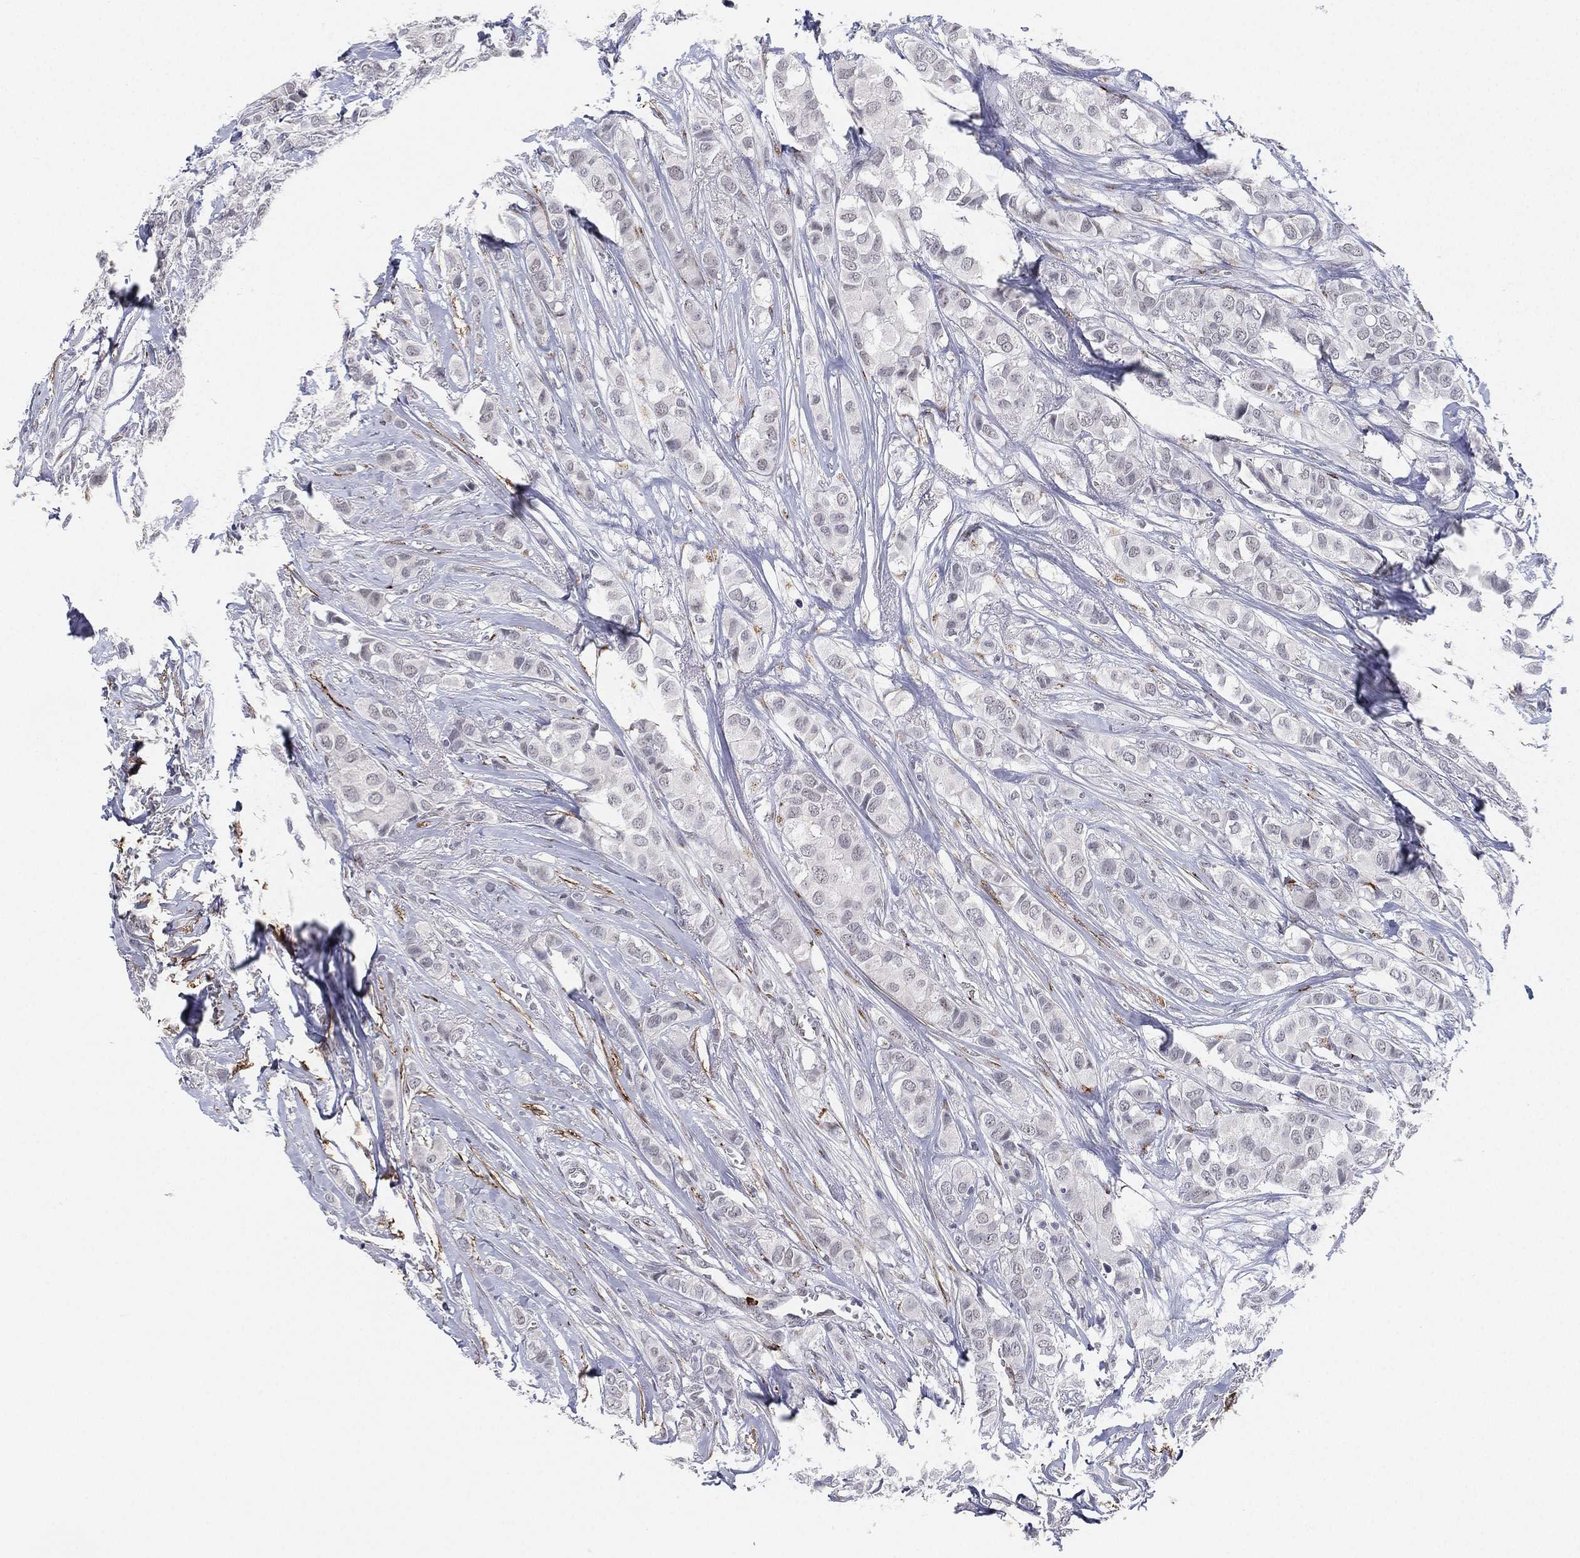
{"staining": {"intensity": "negative", "quantity": "none", "location": "none"}, "tissue": "breast cancer", "cell_type": "Tumor cells", "image_type": "cancer", "snomed": [{"axis": "morphology", "description": "Duct carcinoma"}, {"axis": "topography", "description": "Breast"}], "caption": "High magnification brightfield microscopy of breast cancer stained with DAB (3,3'-diaminobenzidine) (brown) and counterstained with hematoxylin (blue): tumor cells show no significant expression.", "gene": "CD177", "patient": {"sex": "female", "age": 85}}